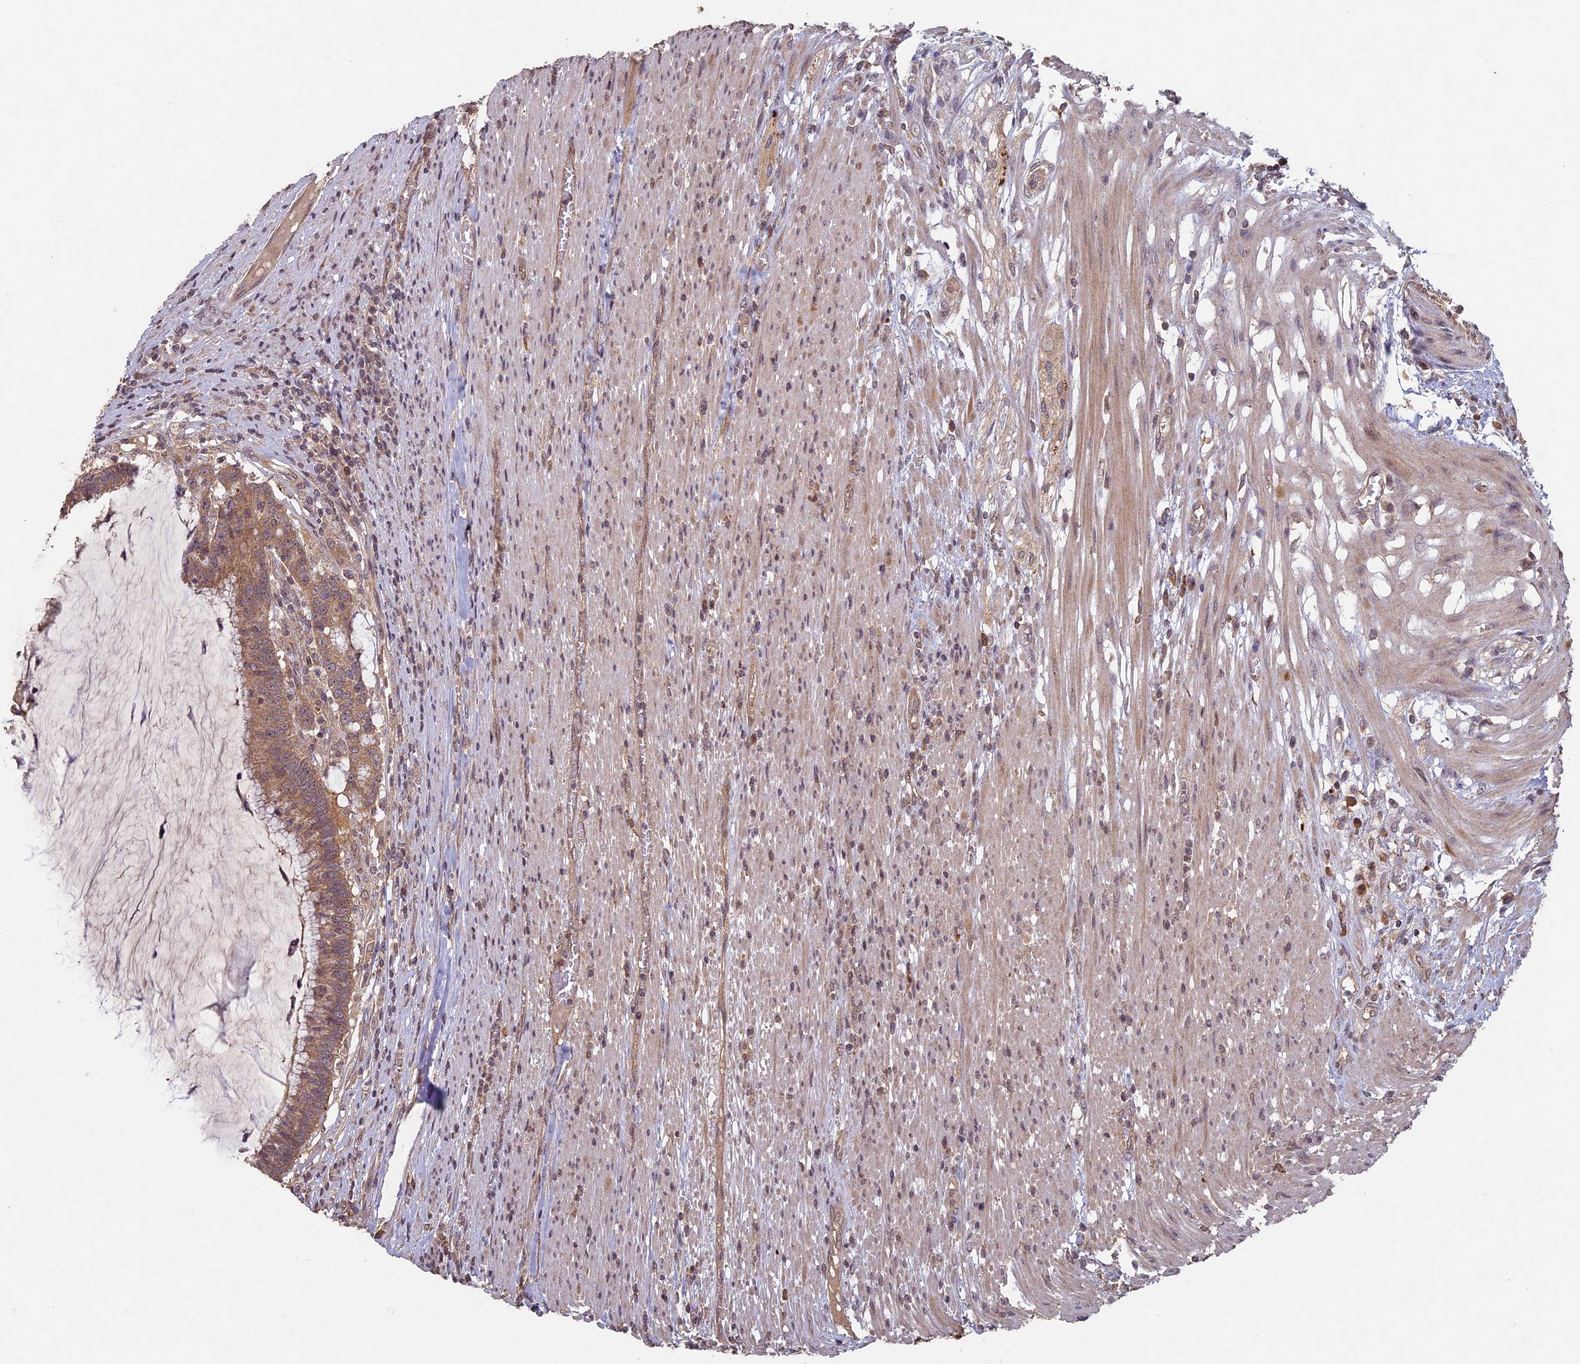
{"staining": {"intensity": "moderate", "quantity": ">75%", "location": "cytoplasmic/membranous"}, "tissue": "colorectal cancer", "cell_type": "Tumor cells", "image_type": "cancer", "snomed": [{"axis": "morphology", "description": "Adenocarcinoma, NOS"}, {"axis": "topography", "description": "Rectum"}], "caption": "The histopathology image reveals staining of colorectal cancer, revealing moderate cytoplasmic/membranous protein staining (brown color) within tumor cells.", "gene": "RCCD1", "patient": {"sex": "female", "age": 77}}